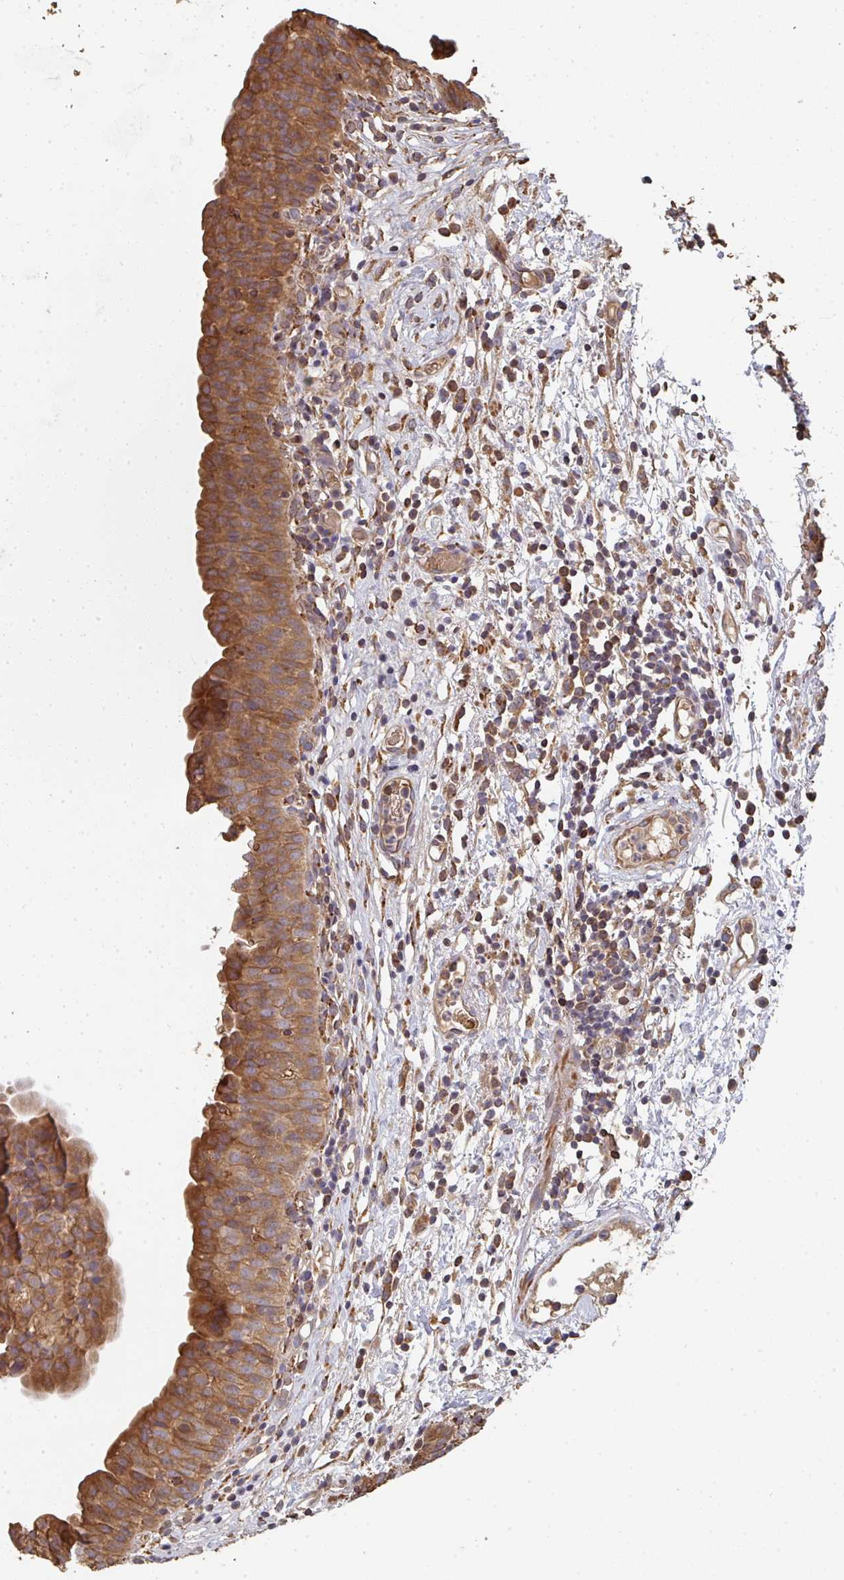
{"staining": {"intensity": "moderate", "quantity": ">75%", "location": "cytoplasmic/membranous"}, "tissue": "urinary bladder", "cell_type": "Urothelial cells", "image_type": "normal", "snomed": [{"axis": "morphology", "description": "Normal tissue, NOS"}, {"axis": "morphology", "description": "Inflammation, NOS"}, {"axis": "topography", "description": "Urinary bladder"}], "caption": "Protein analysis of benign urinary bladder shows moderate cytoplasmic/membranous staining in approximately >75% of urothelial cells.", "gene": "POLG", "patient": {"sex": "male", "age": 57}}